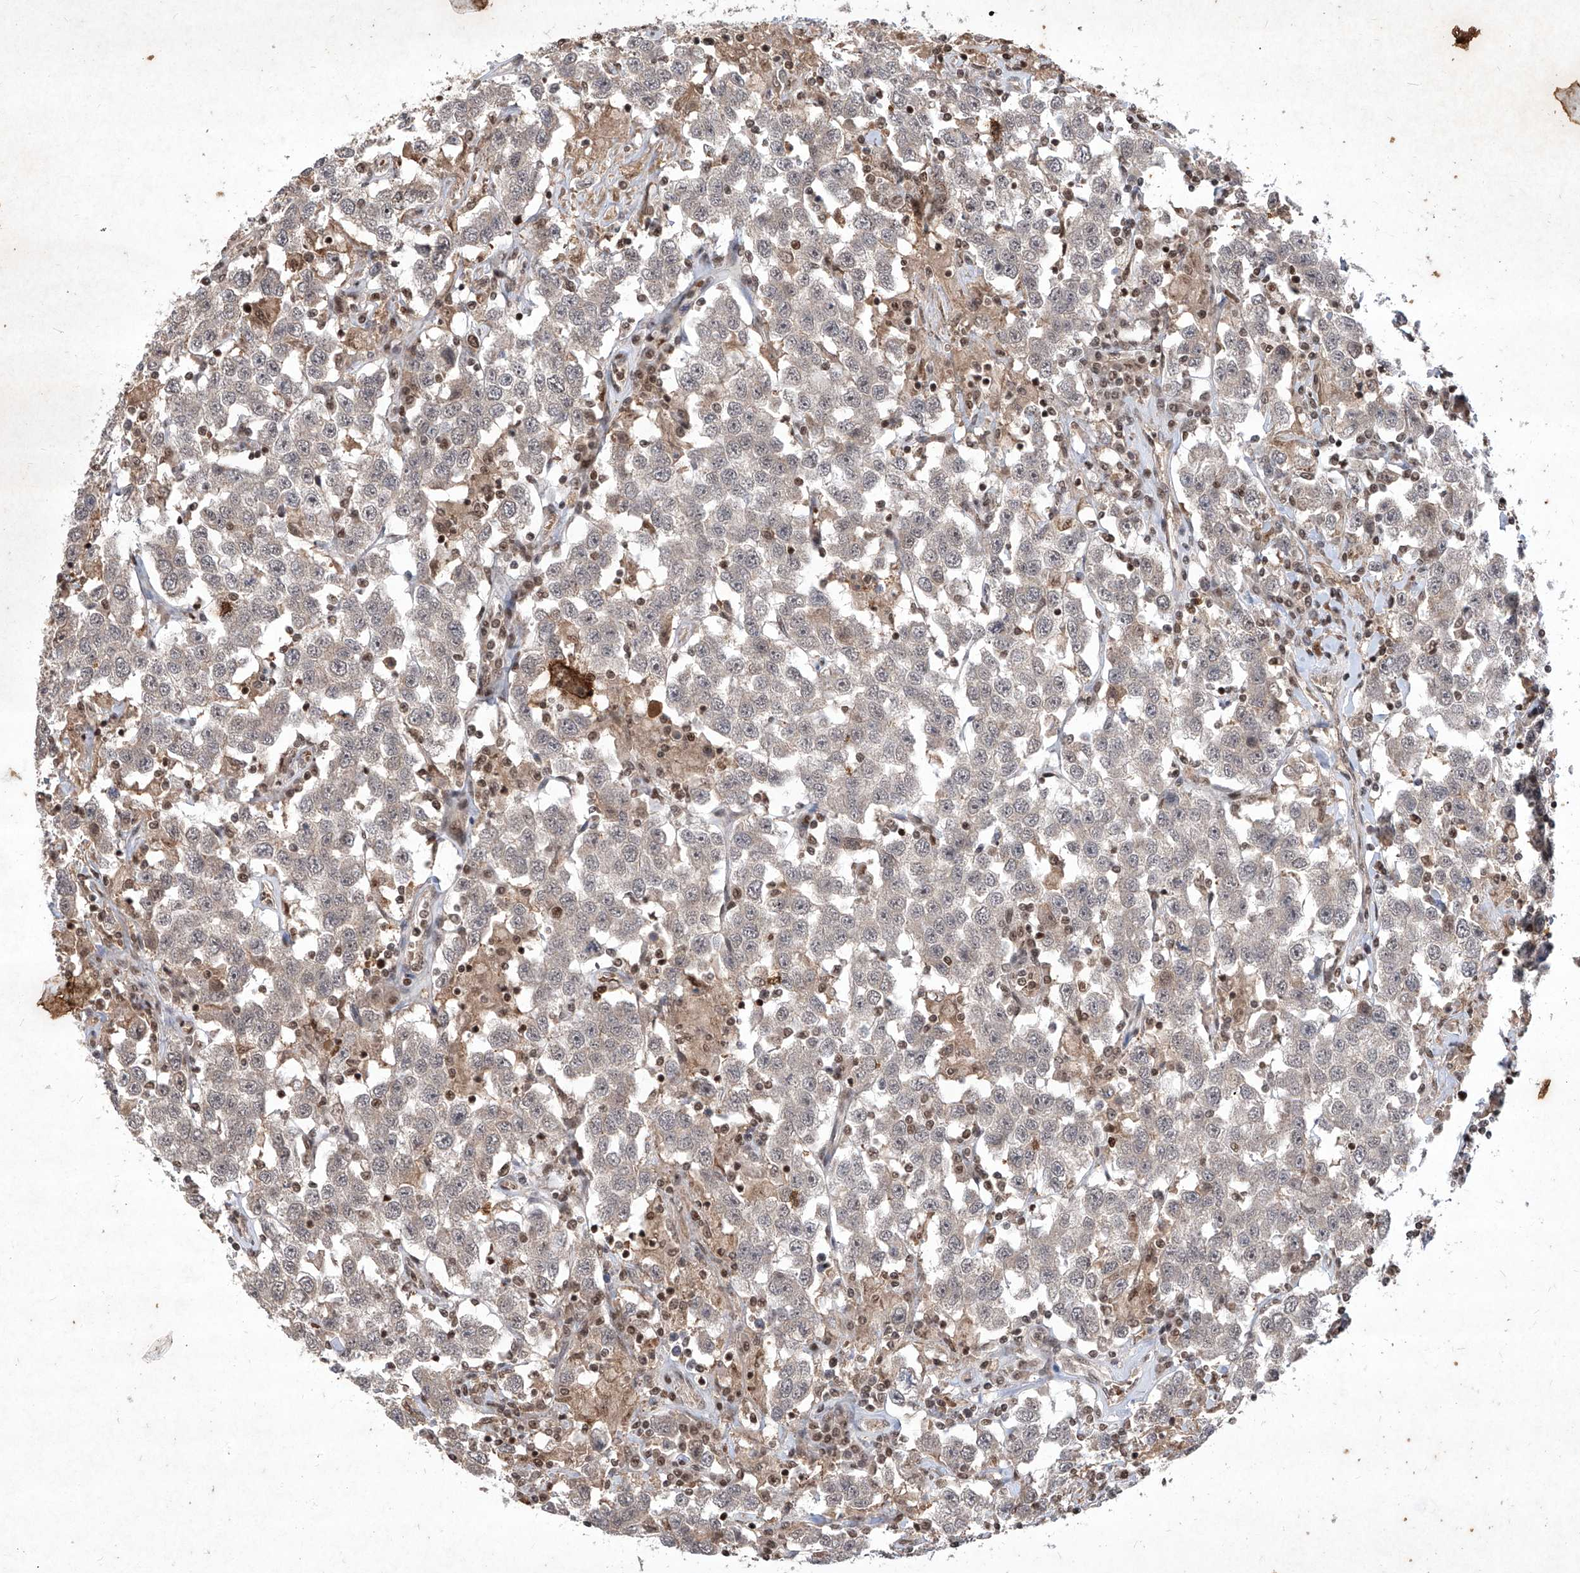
{"staining": {"intensity": "negative", "quantity": "none", "location": "none"}, "tissue": "testis cancer", "cell_type": "Tumor cells", "image_type": "cancer", "snomed": [{"axis": "morphology", "description": "Seminoma, NOS"}, {"axis": "topography", "description": "Testis"}], "caption": "There is no significant staining in tumor cells of testis cancer.", "gene": "IRF2", "patient": {"sex": "male", "age": 41}}